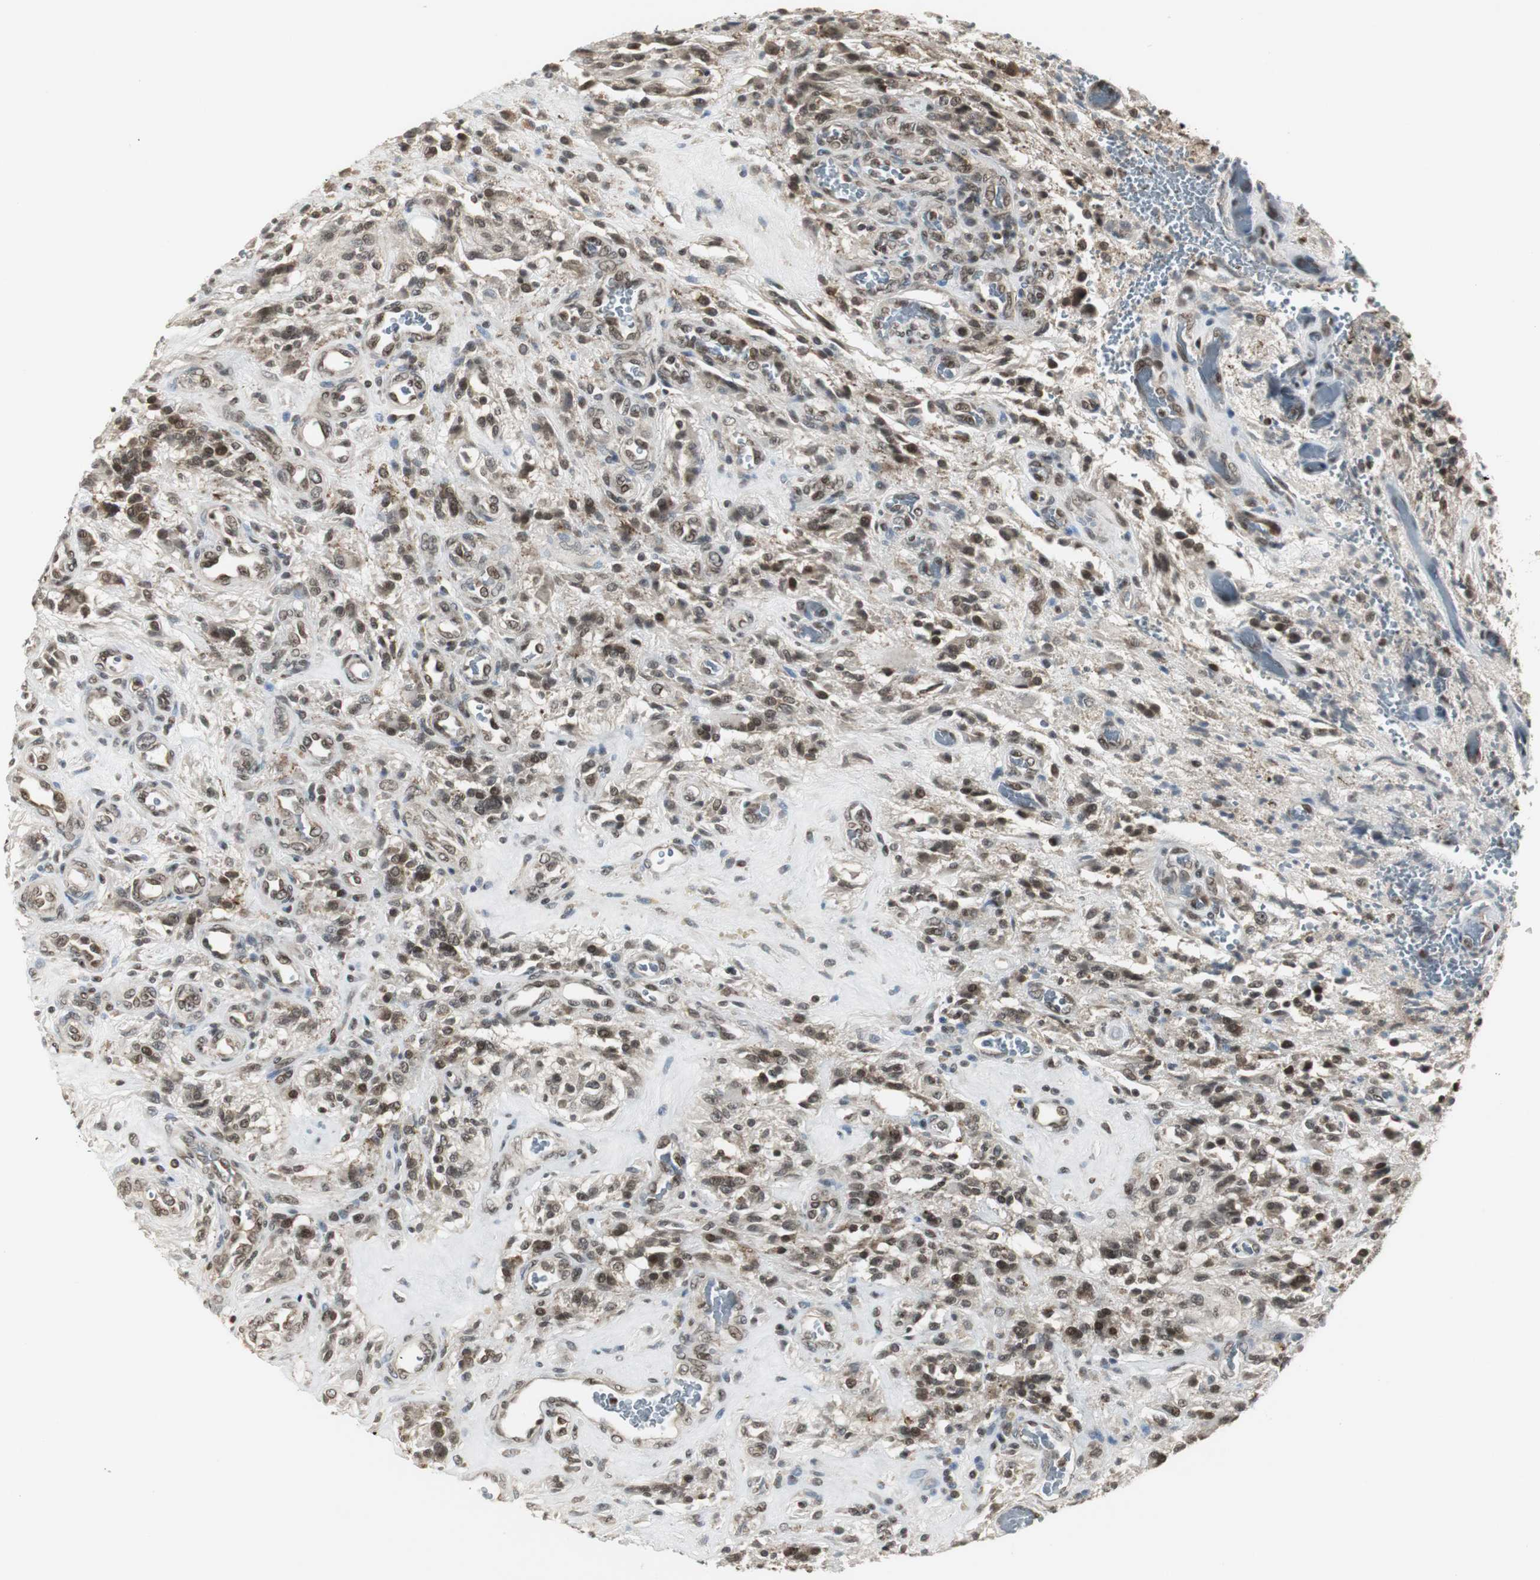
{"staining": {"intensity": "moderate", "quantity": ">75%", "location": "nuclear"}, "tissue": "glioma", "cell_type": "Tumor cells", "image_type": "cancer", "snomed": [{"axis": "morphology", "description": "Normal tissue, NOS"}, {"axis": "morphology", "description": "Glioma, malignant, High grade"}, {"axis": "topography", "description": "Cerebral cortex"}], "caption": "Malignant high-grade glioma stained with a protein marker demonstrates moderate staining in tumor cells.", "gene": "MPG", "patient": {"sex": "male", "age": 56}}